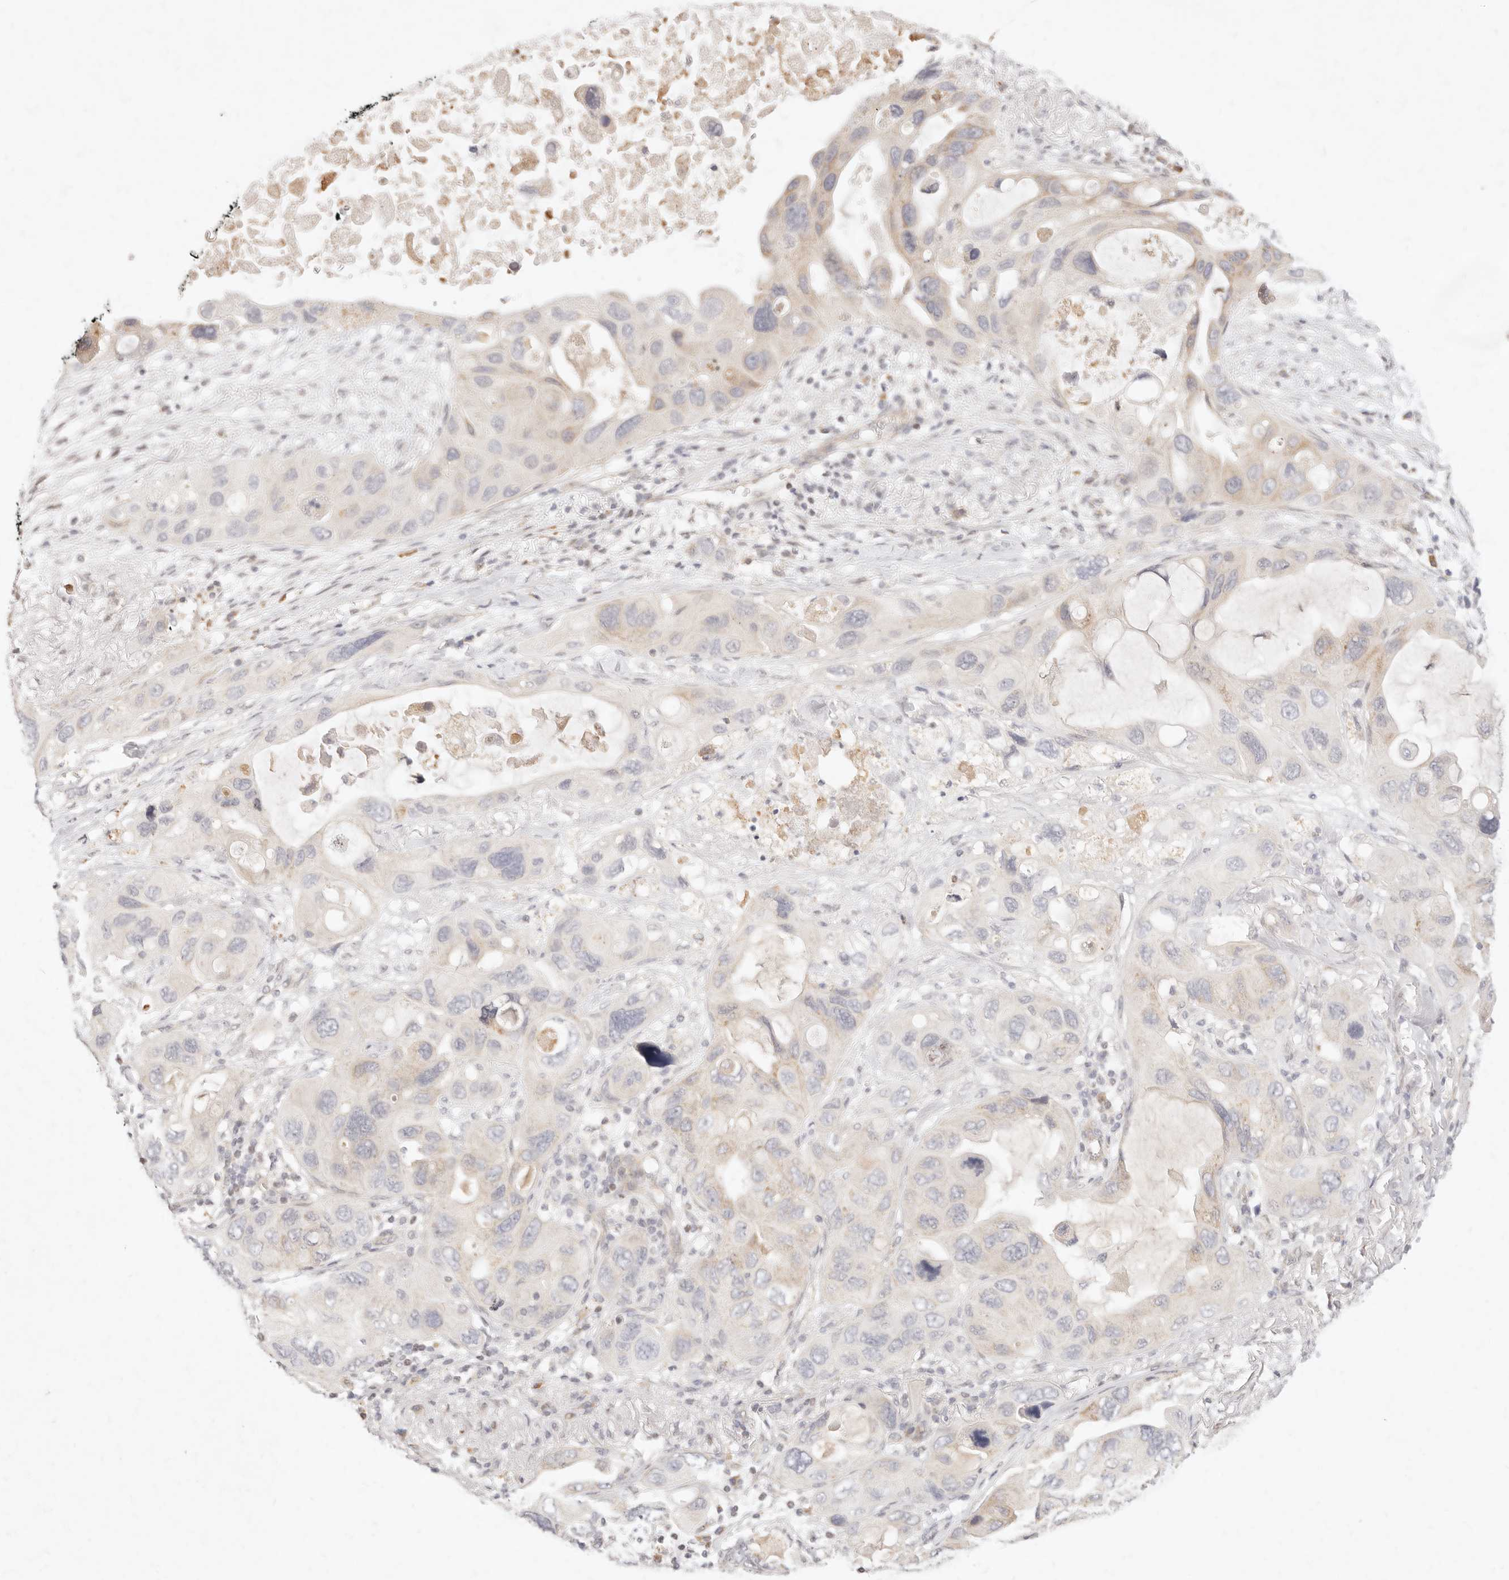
{"staining": {"intensity": "weak", "quantity": "<25%", "location": "cytoplasmic/membranous"}, "tissue": "lung cancer", "cell_type": "Tumor cells", "image_type": "cancer", "snomed": [{"axis": "morphology", "description": "Squamous cell carcinoma, NOS"}, {"axis": "topography", "description": "Lung"}], "caption": "Protein analysis of lung cancer (squamous cell carcinoma) displays no significant staining in tumor cells.", "gene": "ASCL3", "patient": {"sex": "female", "age": 73}}